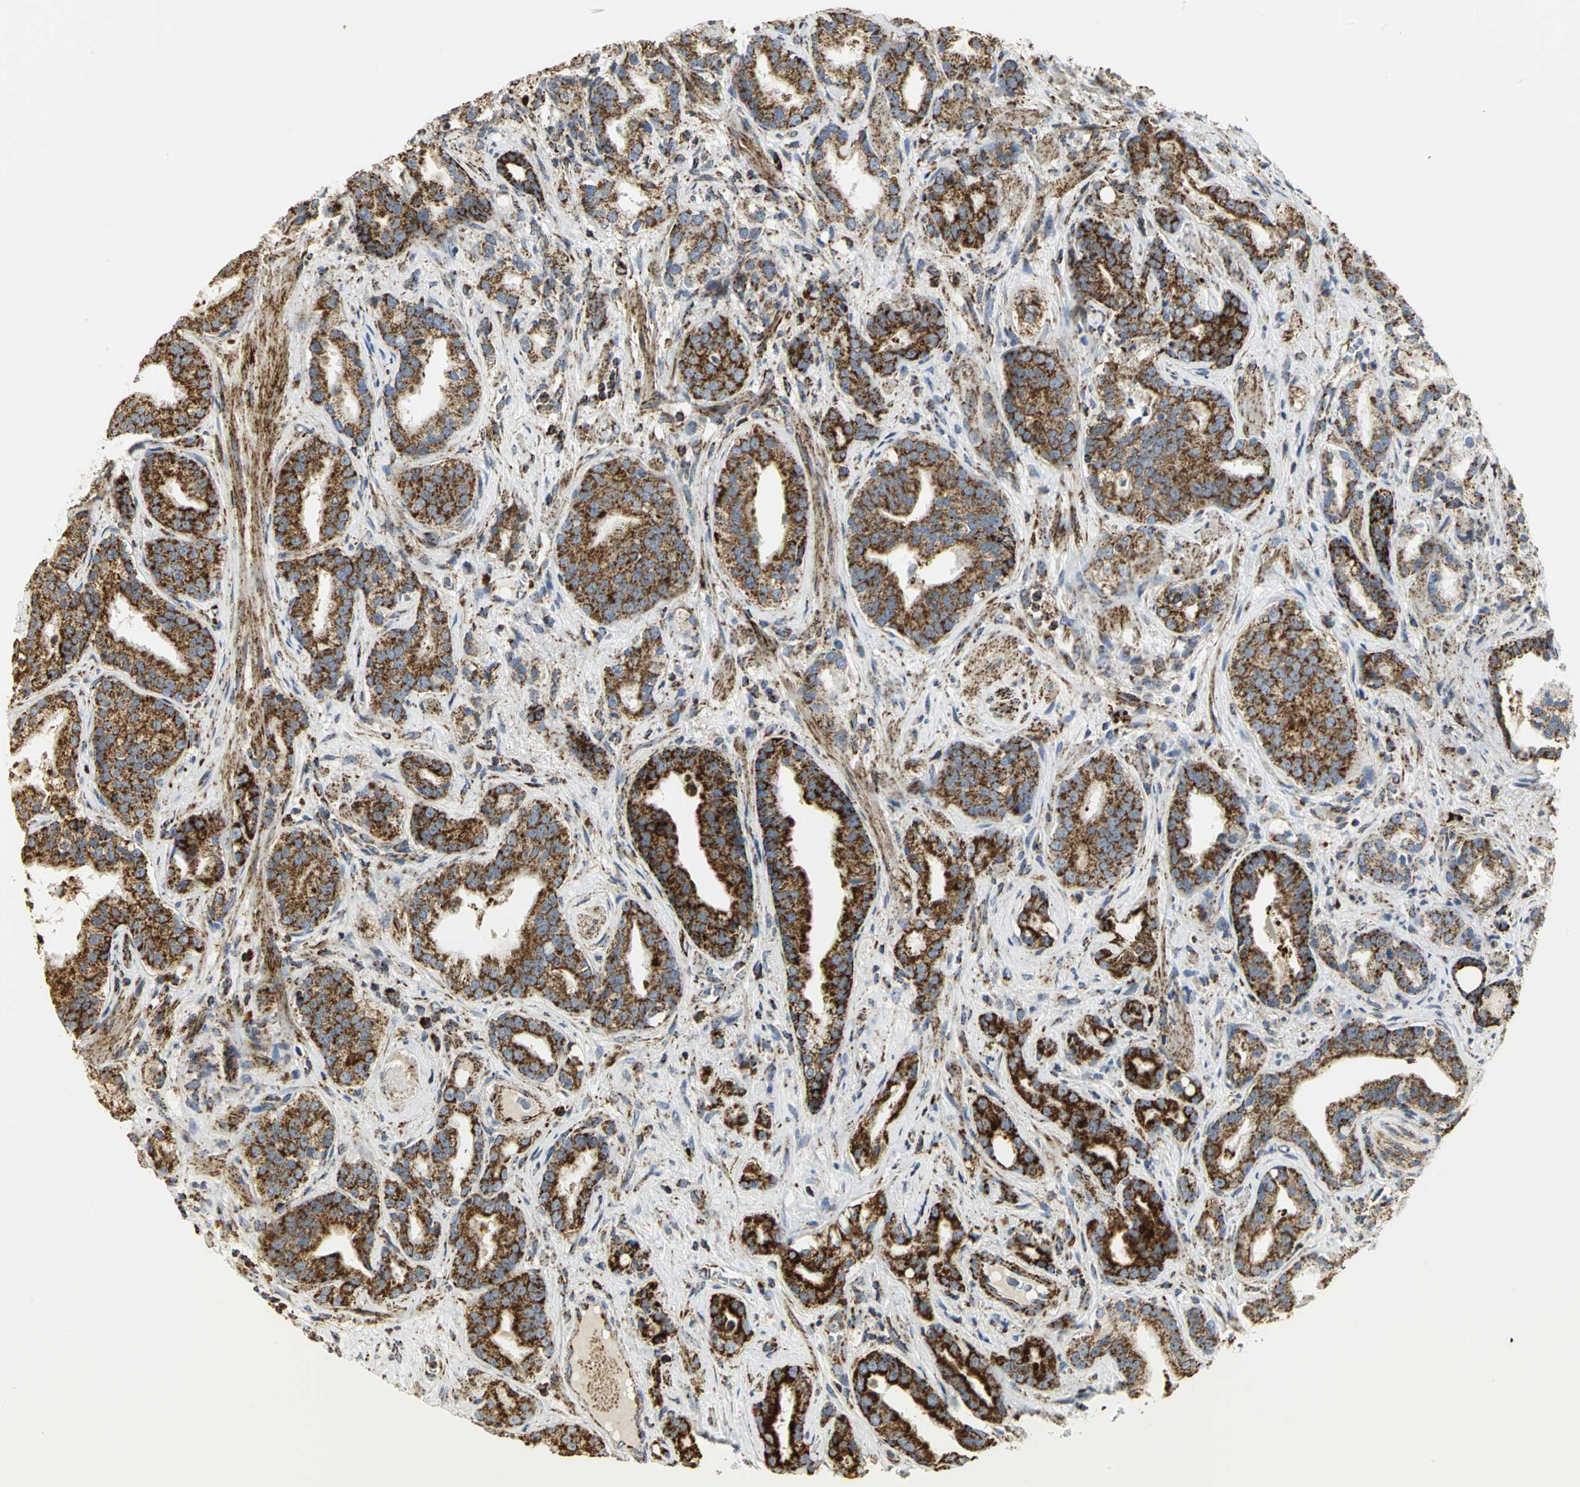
{"staining": {"intensity": "strong", "quantity": ">75%", "location": "cytoplasmic/membranous"}, "tissue": "prostate cancer", "cell_type": "Tumor cells", "image_type": "cancer", "snomed": [{"axis": "morphology", "description": "Adenocarcinoma, Low grade"}, {"axis": "topography", "description": "Prostate"}], "caption": "Protein expression analysis of human prostate cancer (adenocarcinoma (low-grade)) reveals strong cytoplasmic/membranous staining in approximately >75% of tumor cells.", "gene": "VDAC1", "patient": {"sex": "male", "age": 63}}